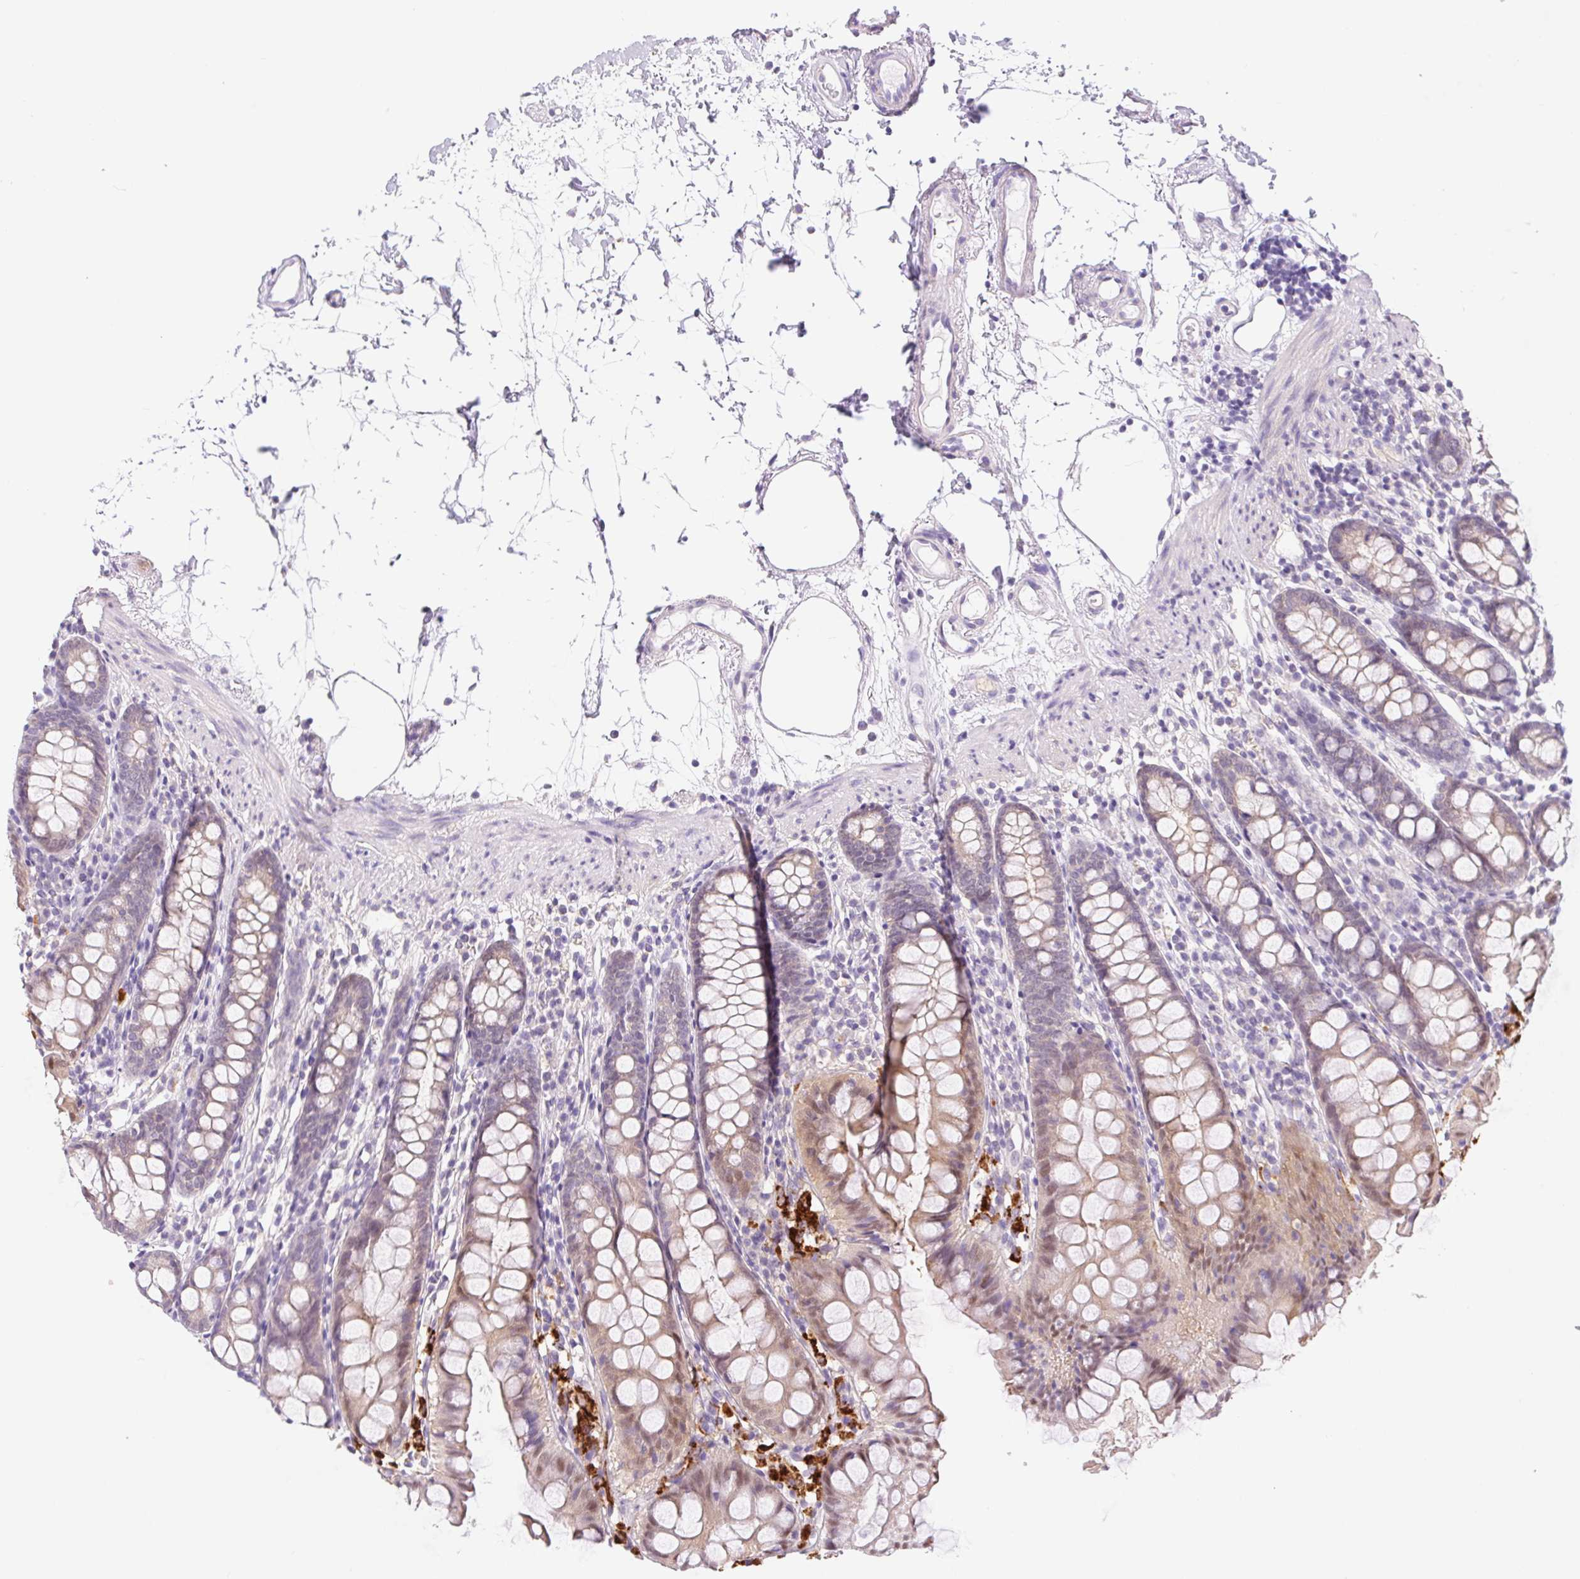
{"staining": {"intensity": "negative", "quantity": "none", "location": "none"}, "tissue": "colon", "cell_type": "Endothelial cells", "image_type": "normal", "snomed": [{"axis": "morphology", "description": "Normal tissue, NOS"}, {"axis": "topography", "description": "Colon"}], "caption": "Immunohistochemistry histopathology image of benign human colon stained for a protein (brown), which reveals no staining in endothelial cells. (Stains: DAB (3,3'-diaminobenzidine) immunohistochemistry with hematoxylin counter stain, Microscopy: brightfield microscopy at high magnification).", "gene": "DYNC2LI1", "patient": {"sex": "female", "age": 84}}